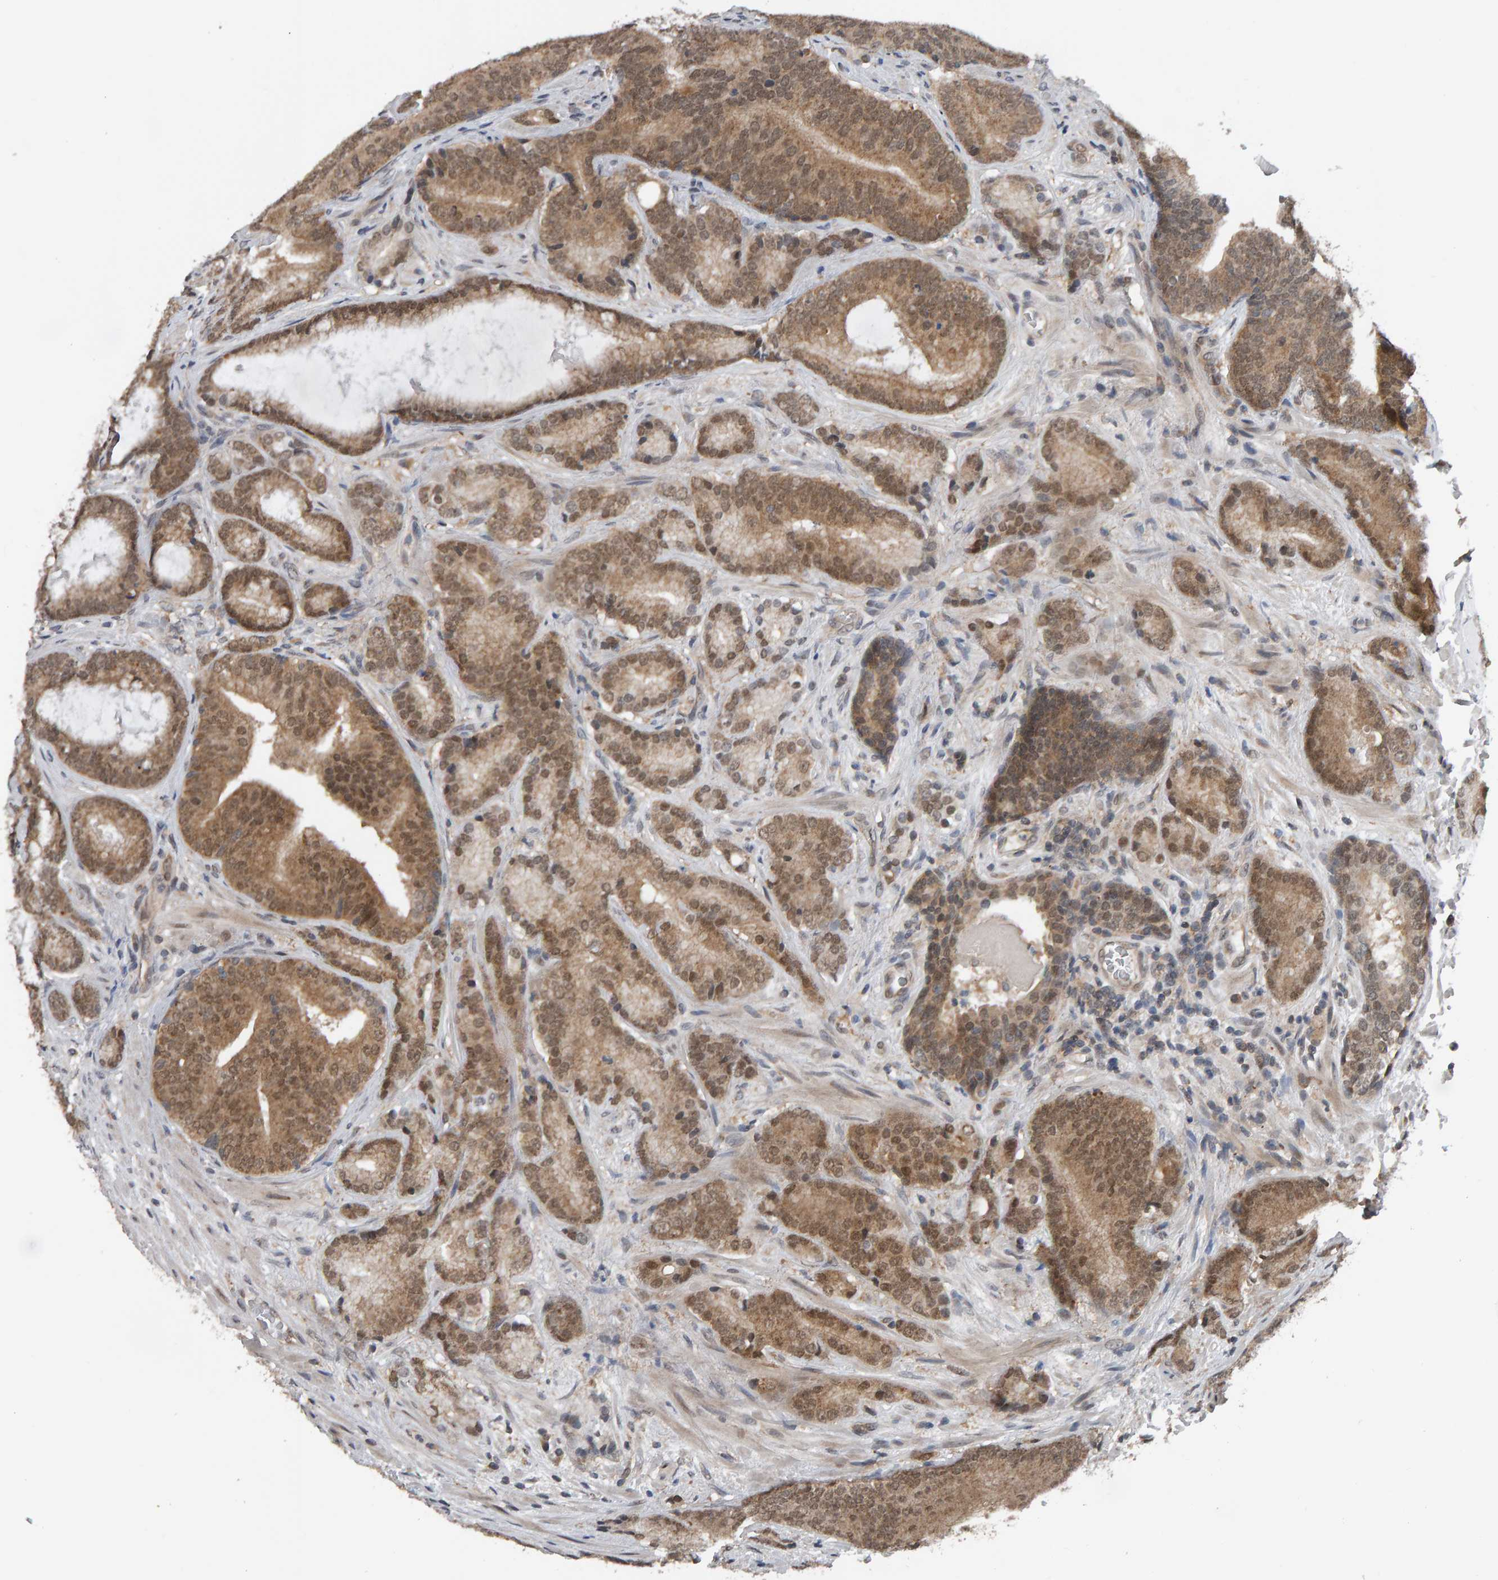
{"staining": {"intensity": "moderate", "quantity": "25%-75%", "location": "cytoplasmic/membranous,nuclear"}, "tissue": "prostate cancer", "cell_type": "Tumor cells", "image_type": "cancer", "snomed": [{"axis": "morphology", "description": "Adenocarcinoma, High grade"}, {"axis": "topography", "description": "Prostate"}], "caption": "A photomicrograph of adenocarcinoma (high-grade) (prostate) stained for a protein displays moderate cytoplasmic/membranous and nuclear brown staining in tumor cells.", "gene": "COASY", "patient": {"sex": "male", "age": 55}}